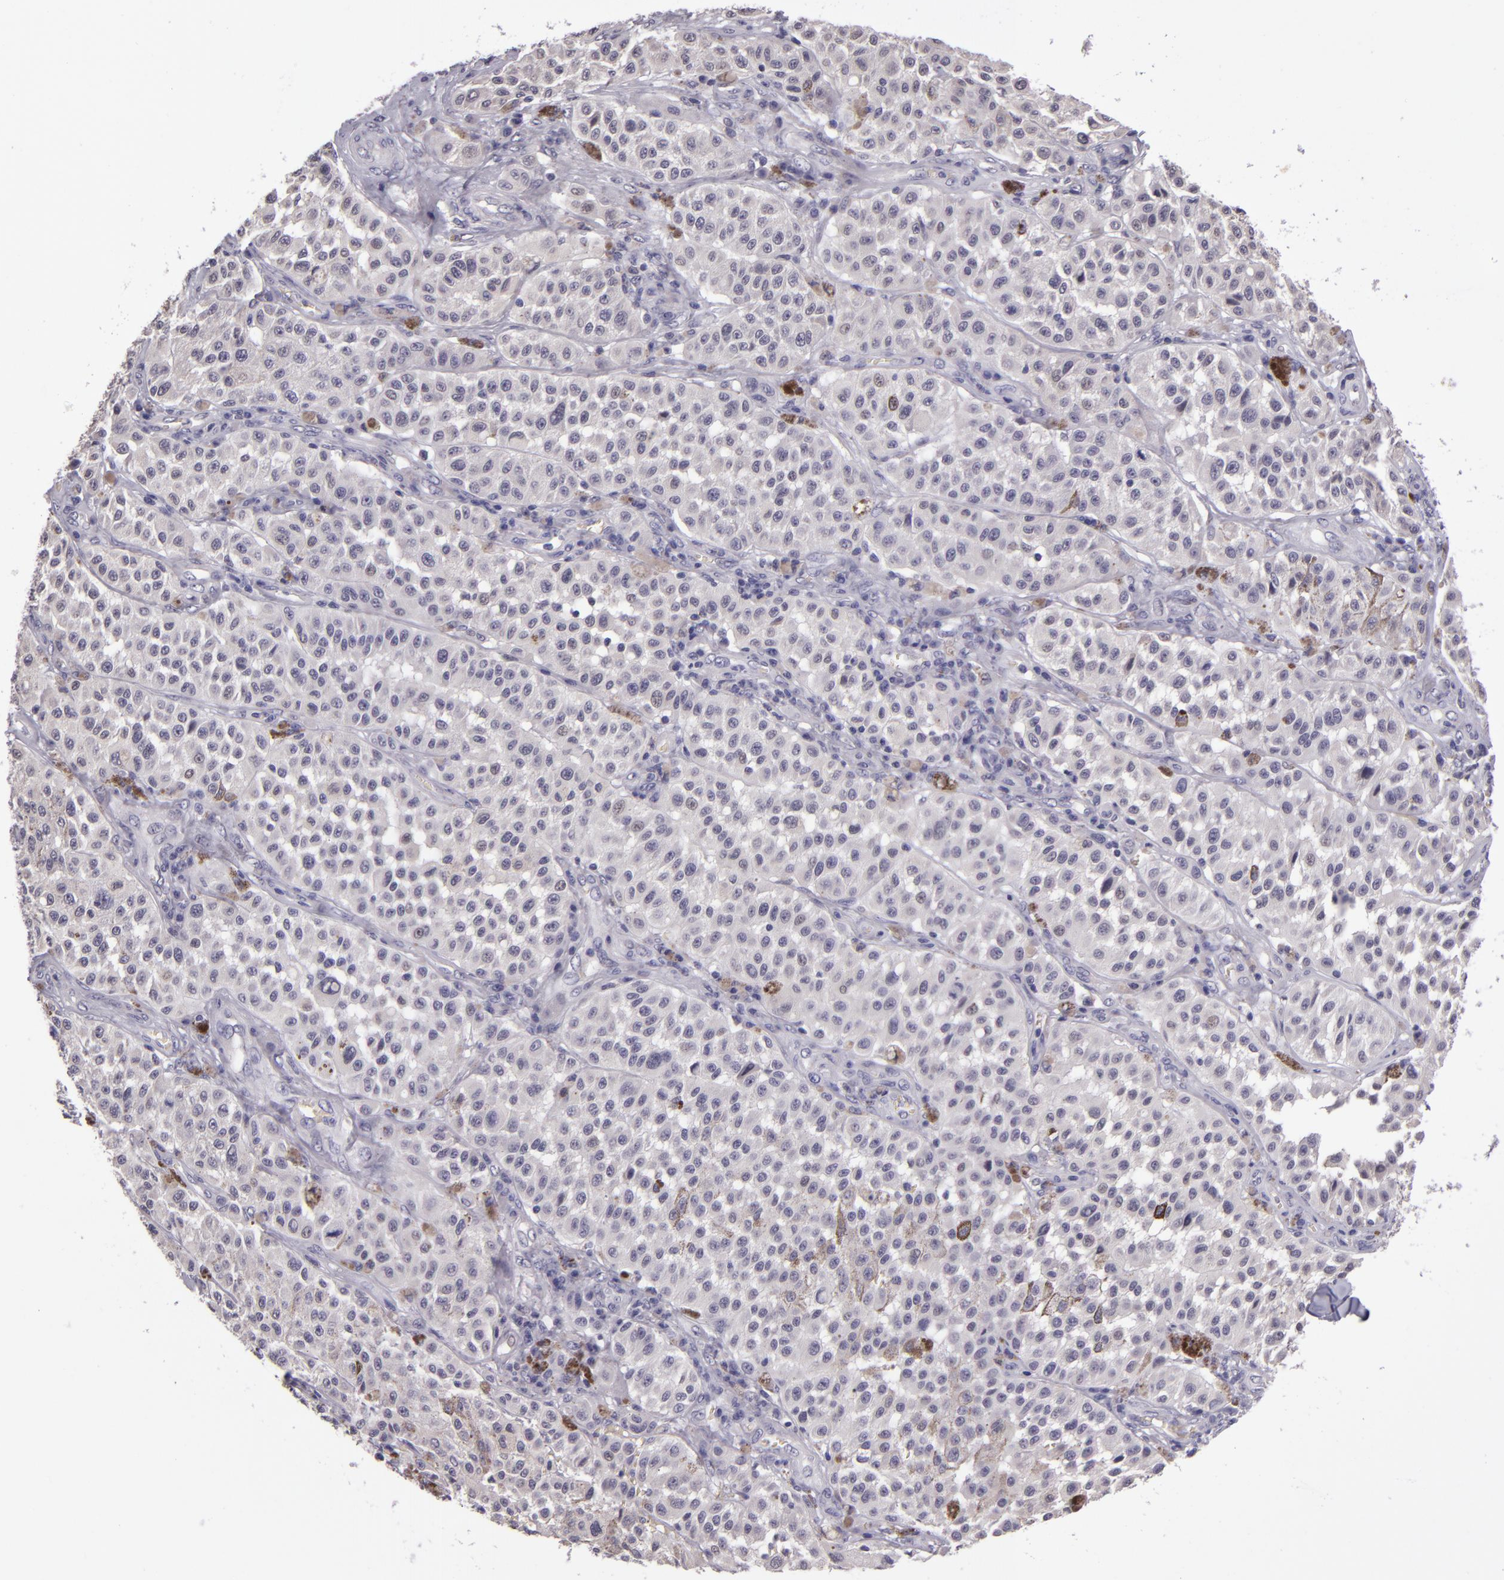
{"staining": {"intensity": "negative", "quantity": "none", "location": "none"}, "tissue": "melanoma", "cell_type": "Tumor cells", "image_type": "cancer", "snomed": [{"axis": "morphology", "description": "Malignant melanoma, NOS"}, {"axis": "topography", "description": "Skin"}], "caption": "The immunohistochemistry (IHC) photomicrograph has no significant staining in tumor cells of melanoma tissue. (IHC, brightfield microscopy, high magnification).", "gene": "SNCB", "patient": {"sex": "female", "age": 64}}